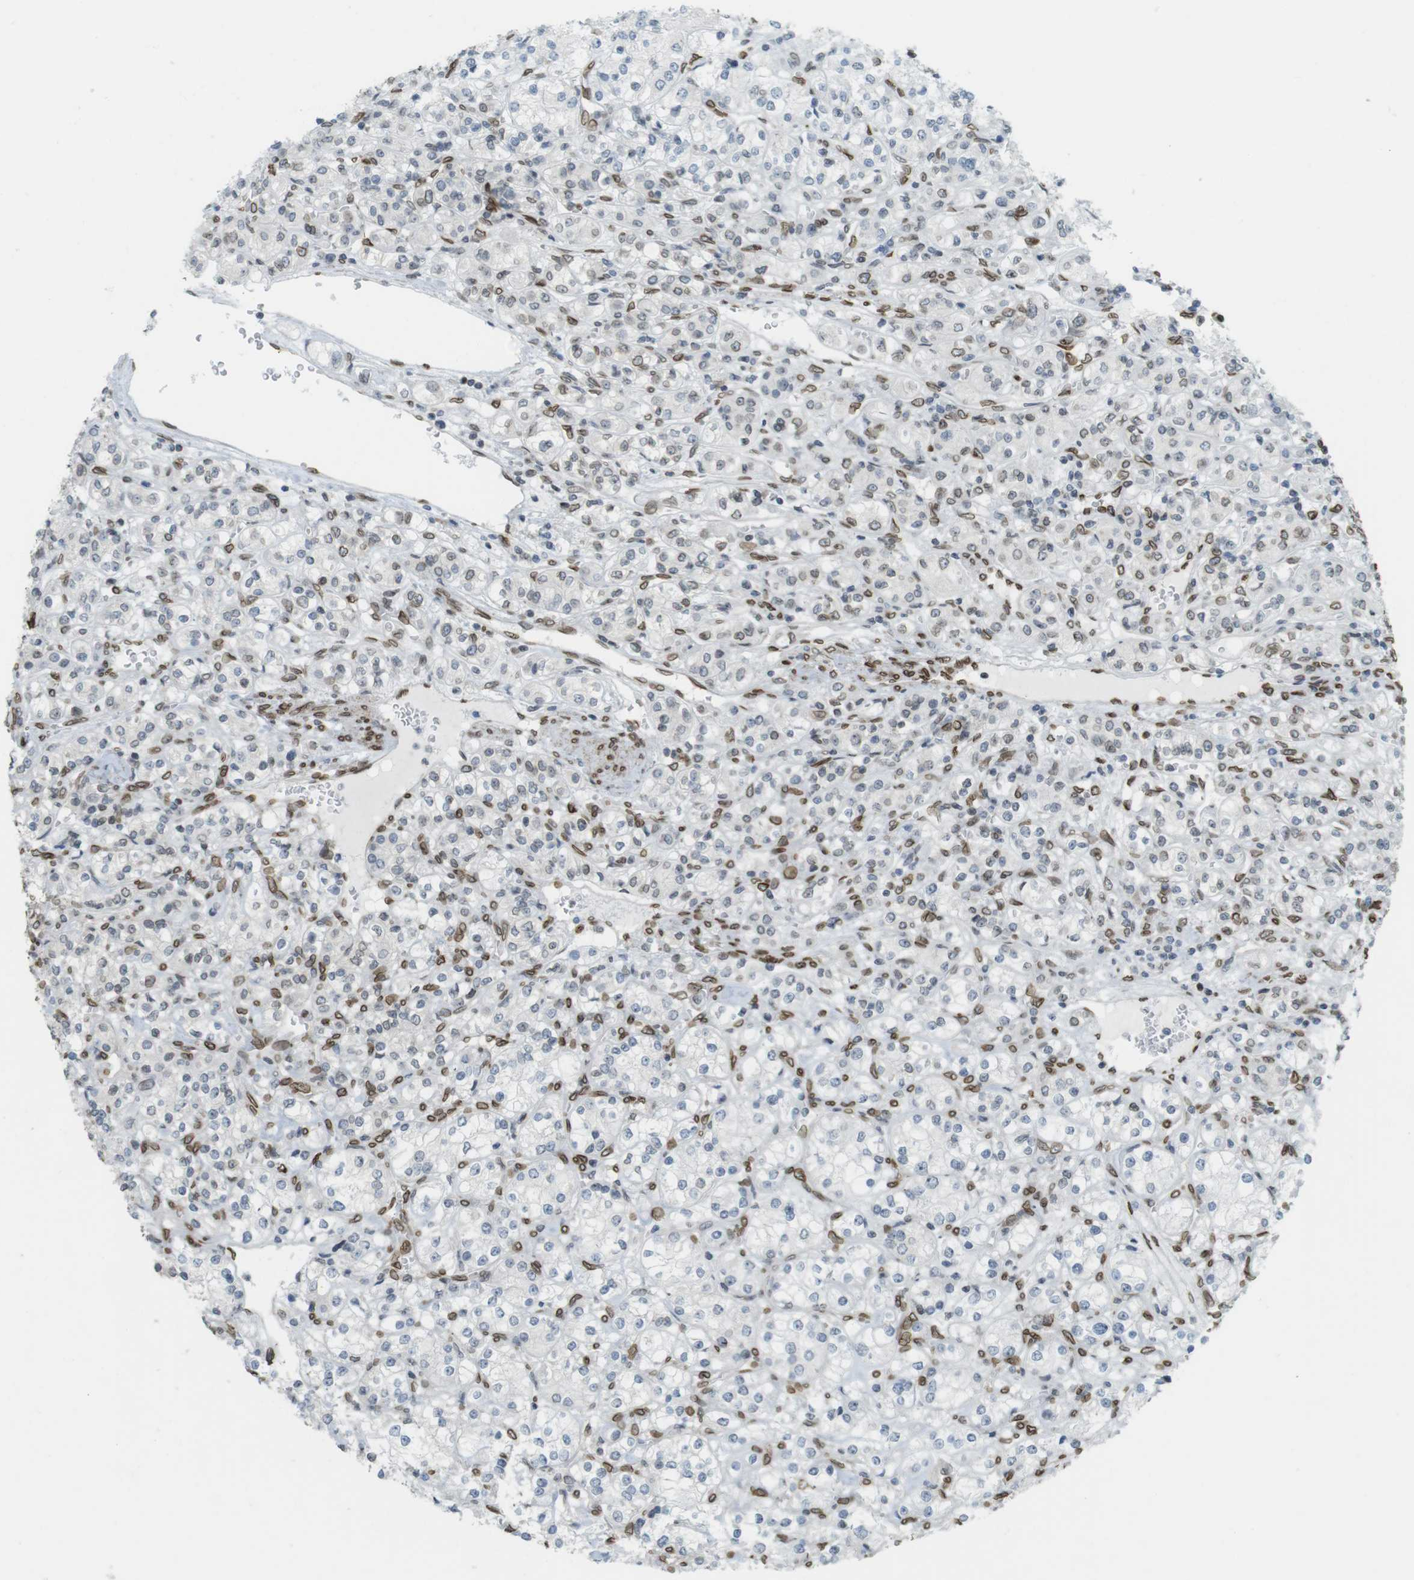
{"staining": {"intensity": "moderate", "quantity": "<25%", "location": "cytoplasmic/membranous,nuclear"}, "tissue": "renal cancer", "cell_type": "Tumor cells", "image_type": "cancer", "snomed": [{"axis": "morphology", "description": "Adenocarcinoma, NOS"}, {"axis": "topography", "description": "Kidney"}], "caption": "Brown immunohistochemical staining in renal adenocarcinoma exhibits moderate cytoplasmic/membranous and nuclear positivity in approximately <25% of tumor cells.", "gene": "ARL6IP6", "patient": {"sex": "male", "age": 77}}